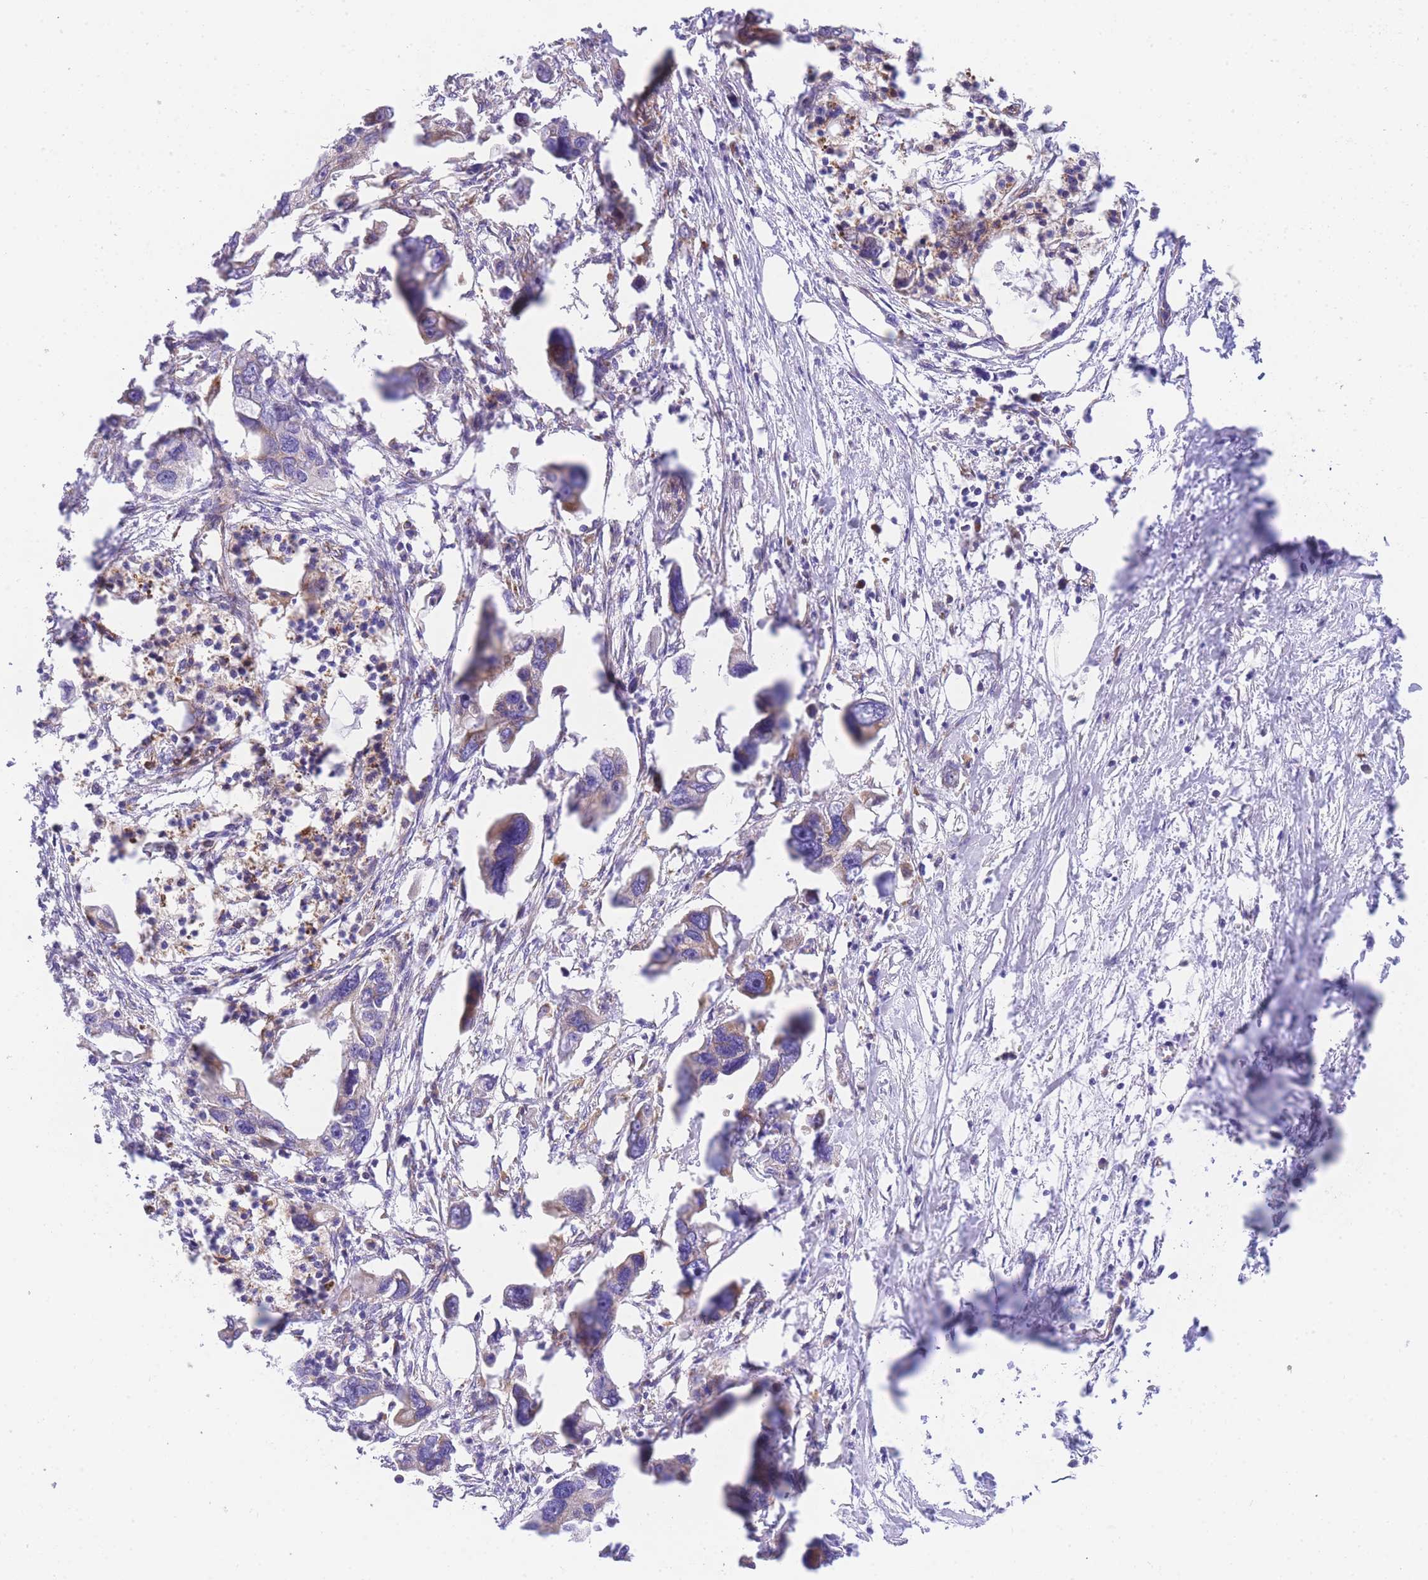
{"staining": {"intensity": "weak", "quantity": "25%-75%", "location": "cytoplasmic/membranous"}, "tissue": "pancreatic cancer", "cell_type": "Tumor cells", "image_type": "cancer", "snomed": [{"axis": "morphology", "description": "Adenocarcinoma, NOS"}, {"axis": "topography", "description": "Pancreas"}], "caption": "A micrograph showing weak cytoplasmic/membranous staining in approximately 25%-75% of tumor cells in pancreatic adenocarcinoma, as visualized by brown immunohistochemical staining.", "gene": "MTRES1", "patient": {"sex": "female", "age": 83}}